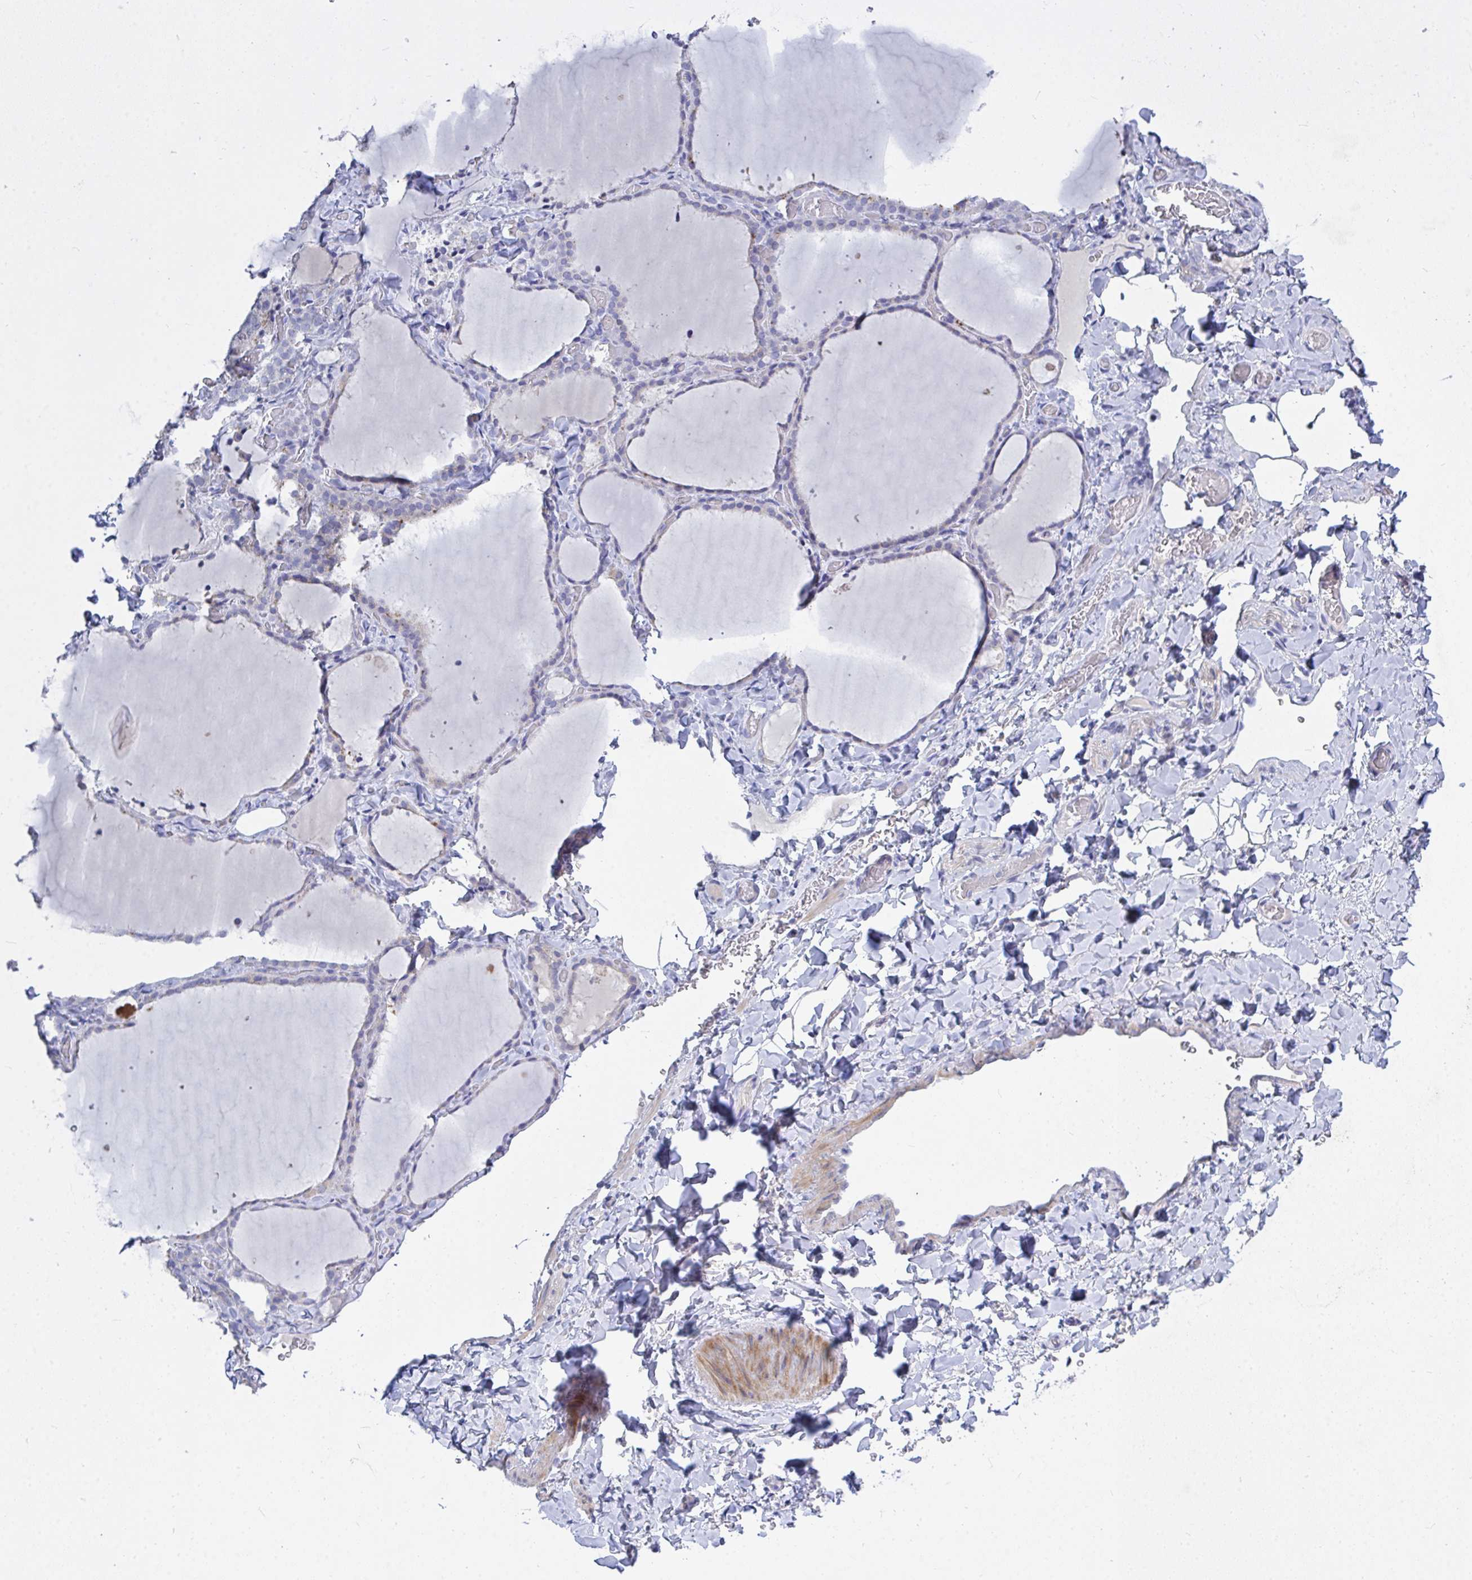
{"staining": {"intensity": "weak", "quantity": "<25%", "location": "cytoplasmic/membranous"}, "tissue": "thyroid gland", "cell_type": "Glandular cells", "image_type": "normal", "snomed": [{"axis": "morphology", "description": "Normal tissue, NOS"}, {"axis": "topography", "description": "Thyroid gland"}], "caption": "A high-resolution micrograph shows immunohistochemistry staining of unremarkable thyroid gland, which demonstrates no significant staining in glandular cells. (Stains: DAB IHC with hematoxylin counter stain, Microscopy: brightfield microscopy at high magnification).", "gene": "ZNF561", "patient": {"sex": "female", "age": 22}}